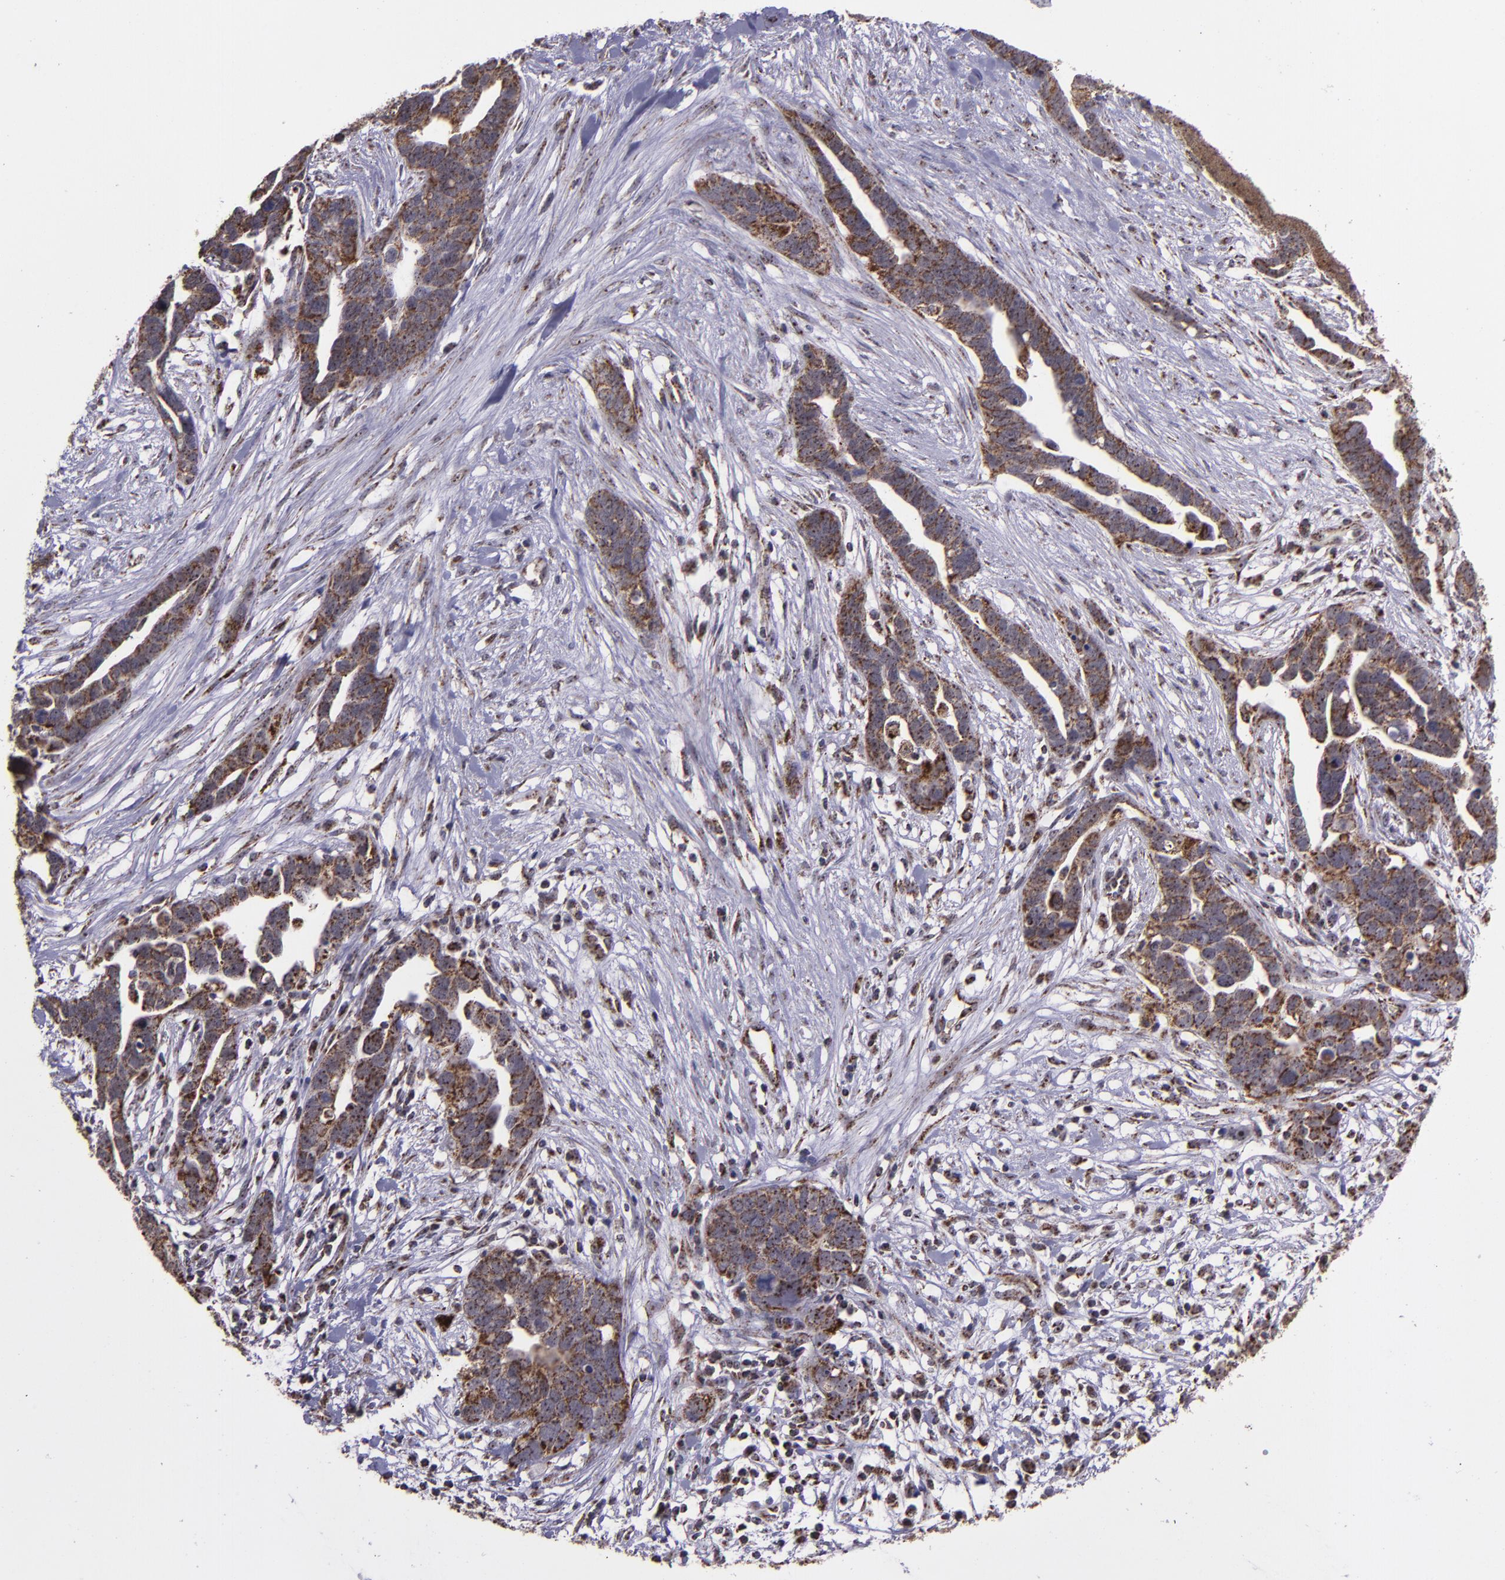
{"staining": {"intensity": "moderate", "quantity": ">75%", "location": "cytoplasmic/membranous"}, "tissue": "ovarian cancer", "cell_type": "Tumor cells", "image_type": "cancer", "snomed": [{"axis": "morphology", "description": "Cystadenocarcinoma, serous, NOS"}, {"axis": "topography", "description": "Ovary"}], "caption": "Tumor cells demonstrate medium levels of moderate cytoplasmic/membranous expression in approximately >75% of cells in human ovarian cancer (serous cystadenocarcinoma). (Brightfield microscopy of DAB IHC at high magnification).", "gene": "LONP1", "patient": {"sex": "female", "age": 54}}